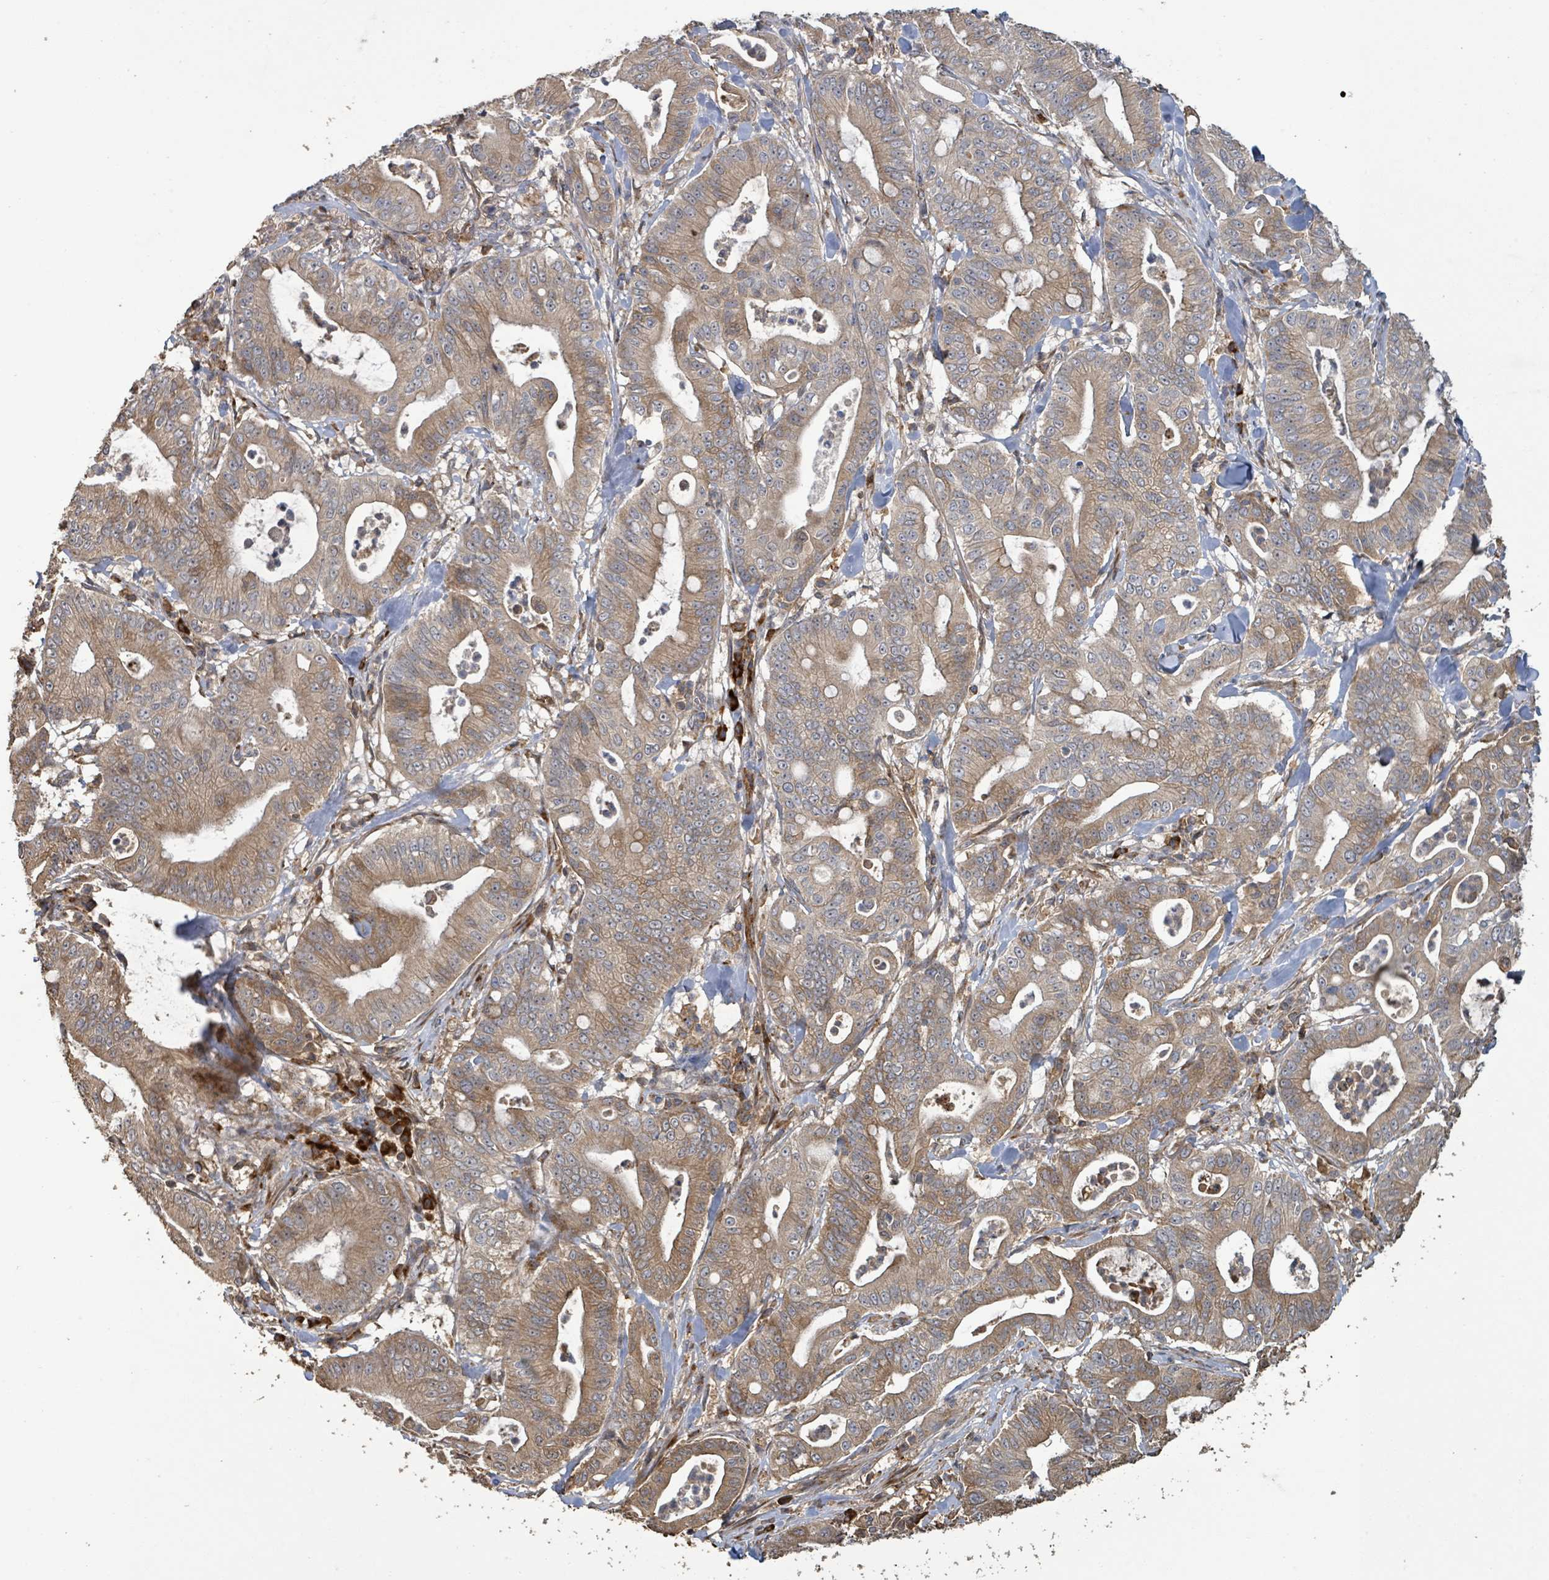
{"staining": {"intensity": "moderate", "quantity": ">75%", "location": "cytoplasmic/membranous"}, "tissue": "pancreatic cancer", "cell_type": "Tumor cells", "image_type": "cancer", "snomed": [{"axis": "morphology", "description": "Adenocarcinoma, NOS"}, {"axis": "topography", "description": "Pancreas"}], "caption": "An image of pancreatic adenocarcinoma stained for a protein demonstrates moderate cytoplasmic/membranous brown staining in tumor cells. The protein of interest is stained brown, and the nuclei are stained in blue (DAB IHC with brightfield microscopy, high magnification).", "gene": "STARD4", "patient": {"sex": "male", "age": 71}}